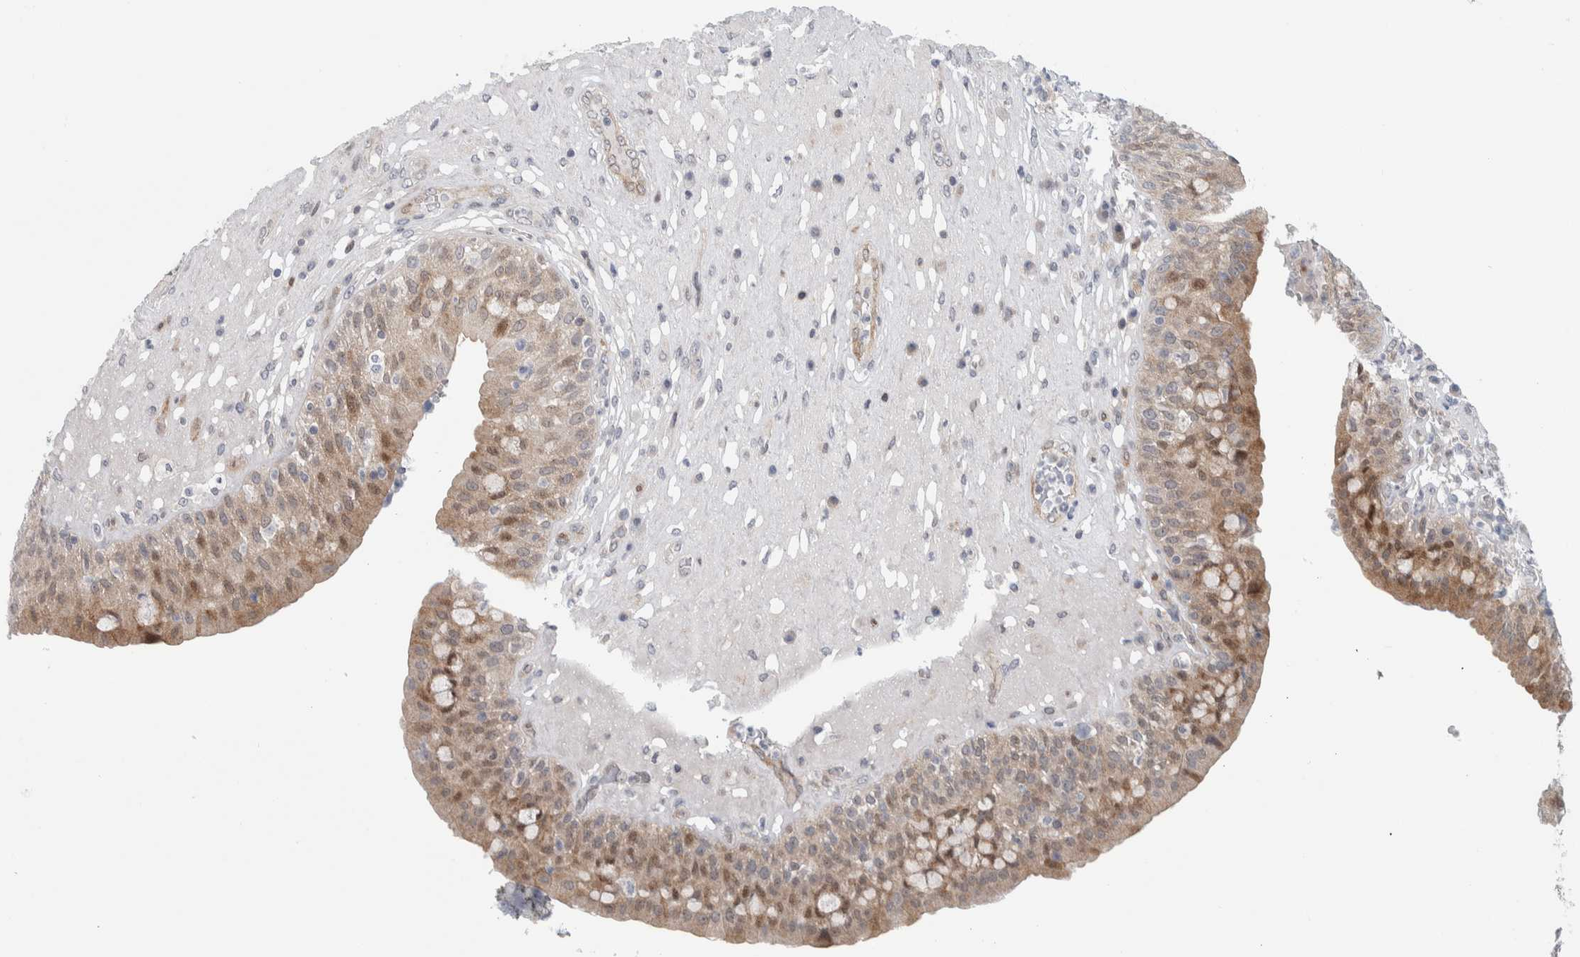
{"staining": {"intensity": "weak", "quantity": ">75%", "location": "cytoplasmic/membranous,nuclear"}, "tissue": "urinary bladder", "cell_type": "Urothelial cells", "image_type": "normal", "snomed": [{"axis": "morphology", "description": "Normal tissue, NOS"}, {"axis": "topography", "description": "Urinary bladder"}], "caption": "Urinary bladder stained with IHC displays weak cytoplasmic/membranous,nuclear expression in about >75% of urothelial cells. (DAB (3,3'-diaminobenzidine) IHC with brightfield microscopy, high magnification).", "gene": "PTPA", "patient": {"sex": "female", "age": 62}}